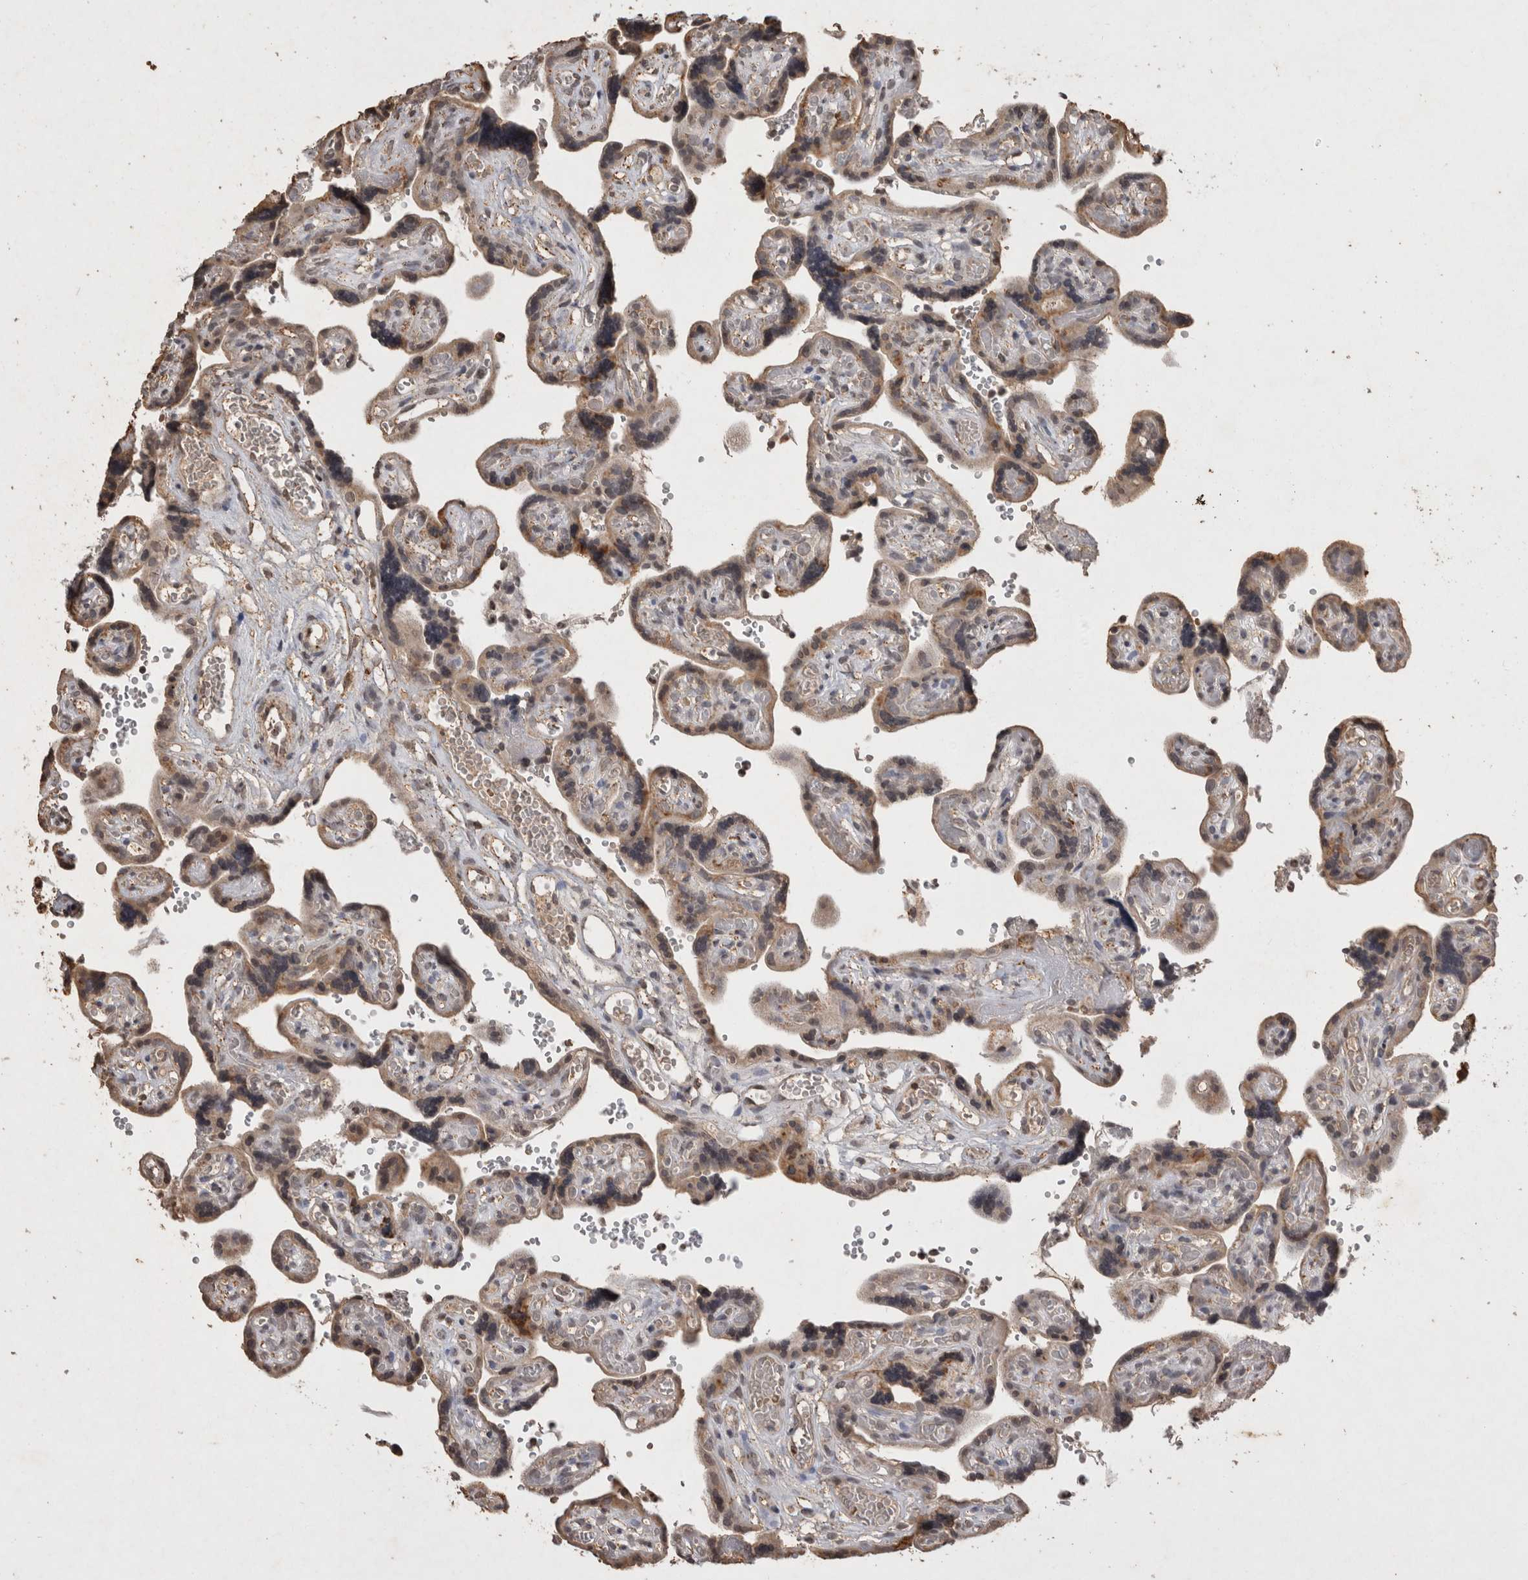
{"staining": {"intensity": "moderate", "quantity": ">75%", "location": "cytoplasmic/membranous"}, "tissue": "placenta", "cell_type": "Decidual cells", "image_type": "normal", "snomed": [{"axis": "morphology", "description": "Normal tissue, NOS"}, {"axis": "topography", "description": "Placenta"}], "caption": "Brown immunohistochemical staining in benign human placenta reveals moderate cytoplasmic/membranous staining in approximately >75% of decidual cells. (Brightfield microscopy of DAB IHC at high magnification).", "gene": "HRK", "patient": {"sex": "female", "age": 30}}